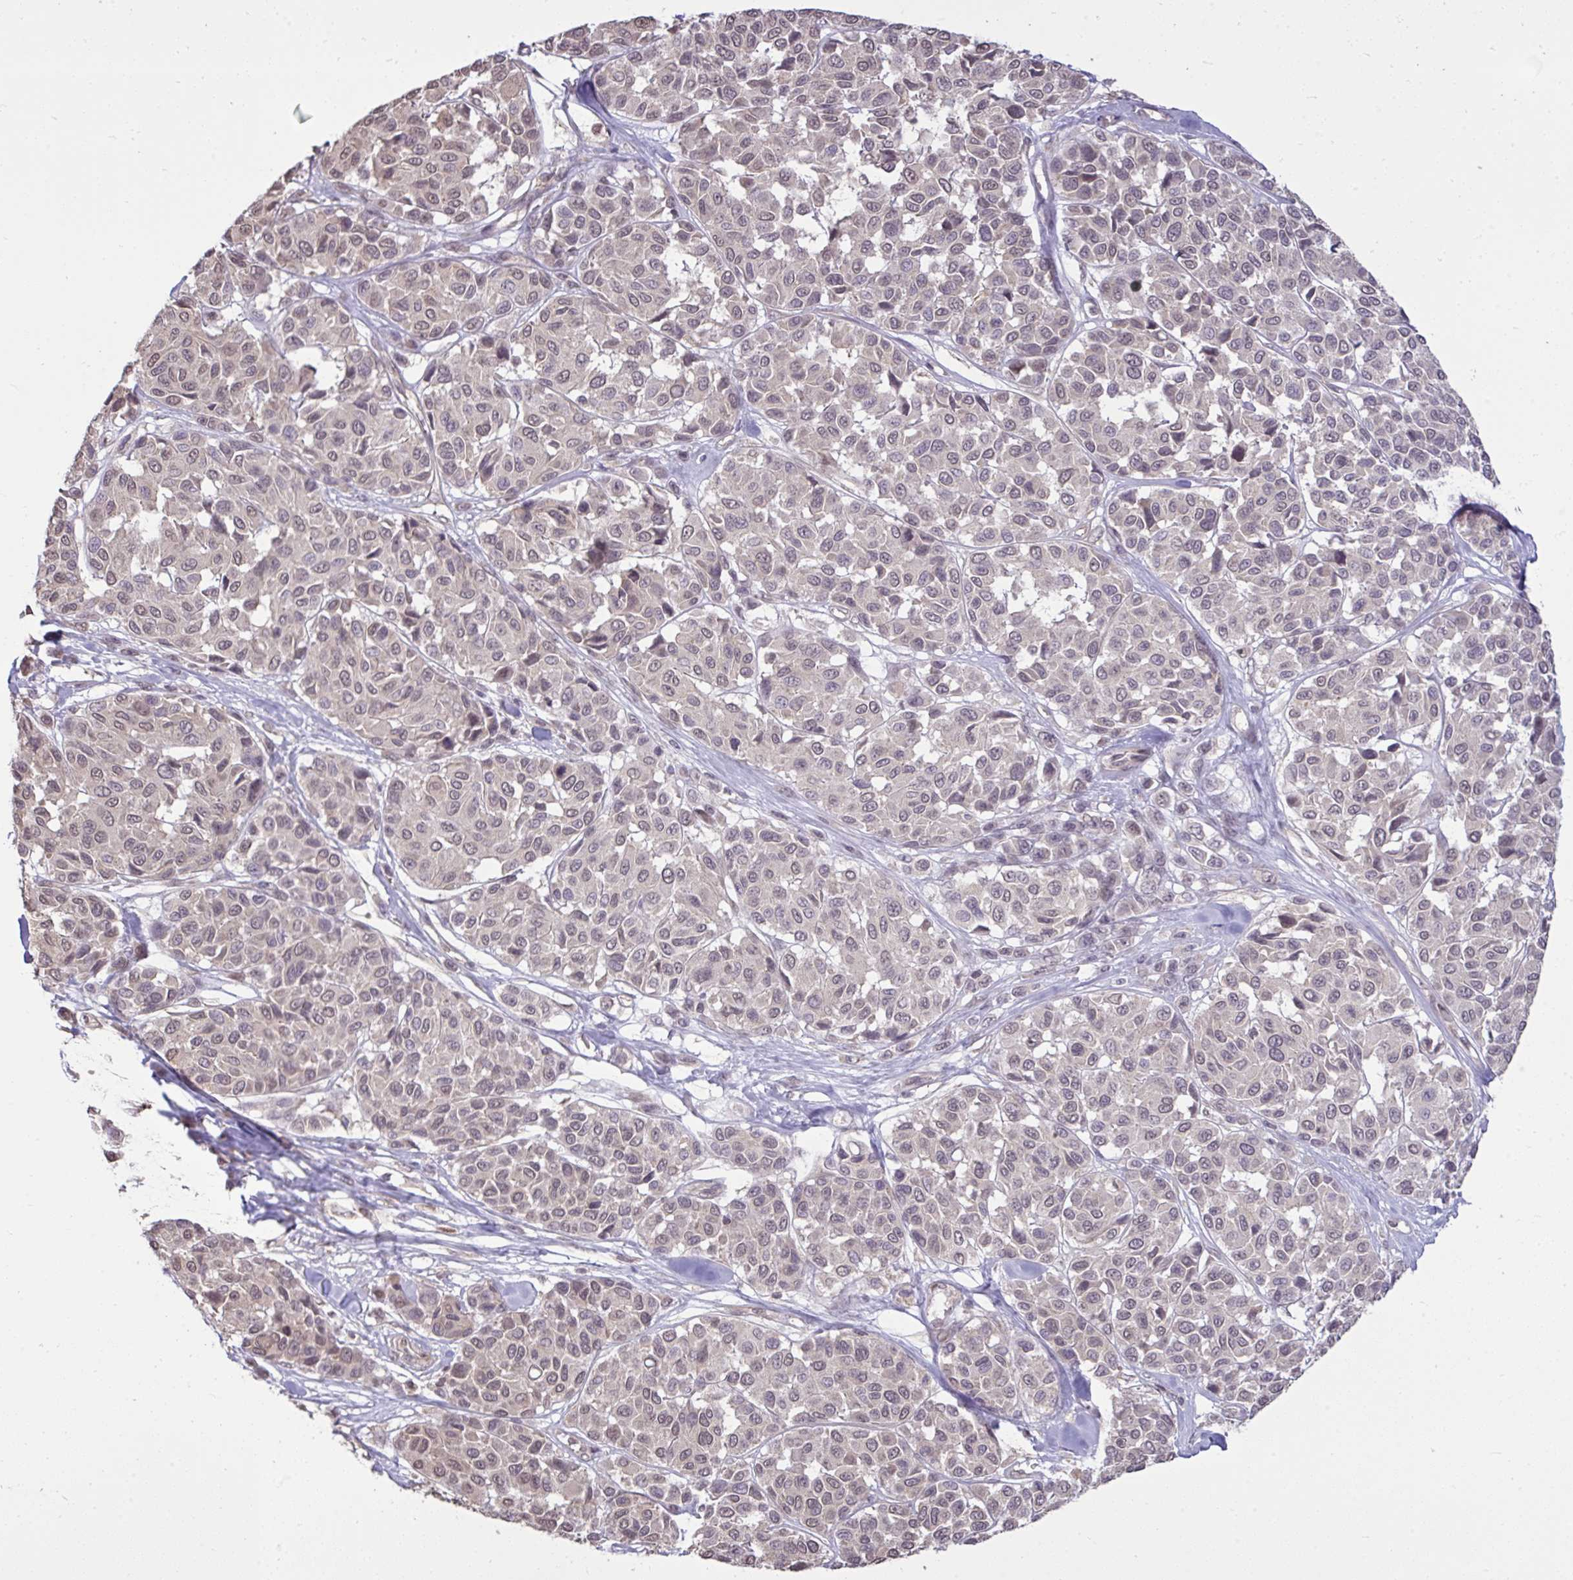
{"staining": {"intensity": "weak", "quantity": "<25%", "location": "nuclear"}, "tissue": "melanoma", "cell_type": "Tumor cells", "image_type": "cancer", "snomed": [{"axis": "morphology", "description": "Malignant melanoma, NOS"}, {"axis": "topography", "description": "Skin"}], "caption": "Malignant melanoma stained for a protein using IHC displays no expression tumor cells.", "gene": "CYP20A1", "patient": {"sex": "female", "age": 66}}